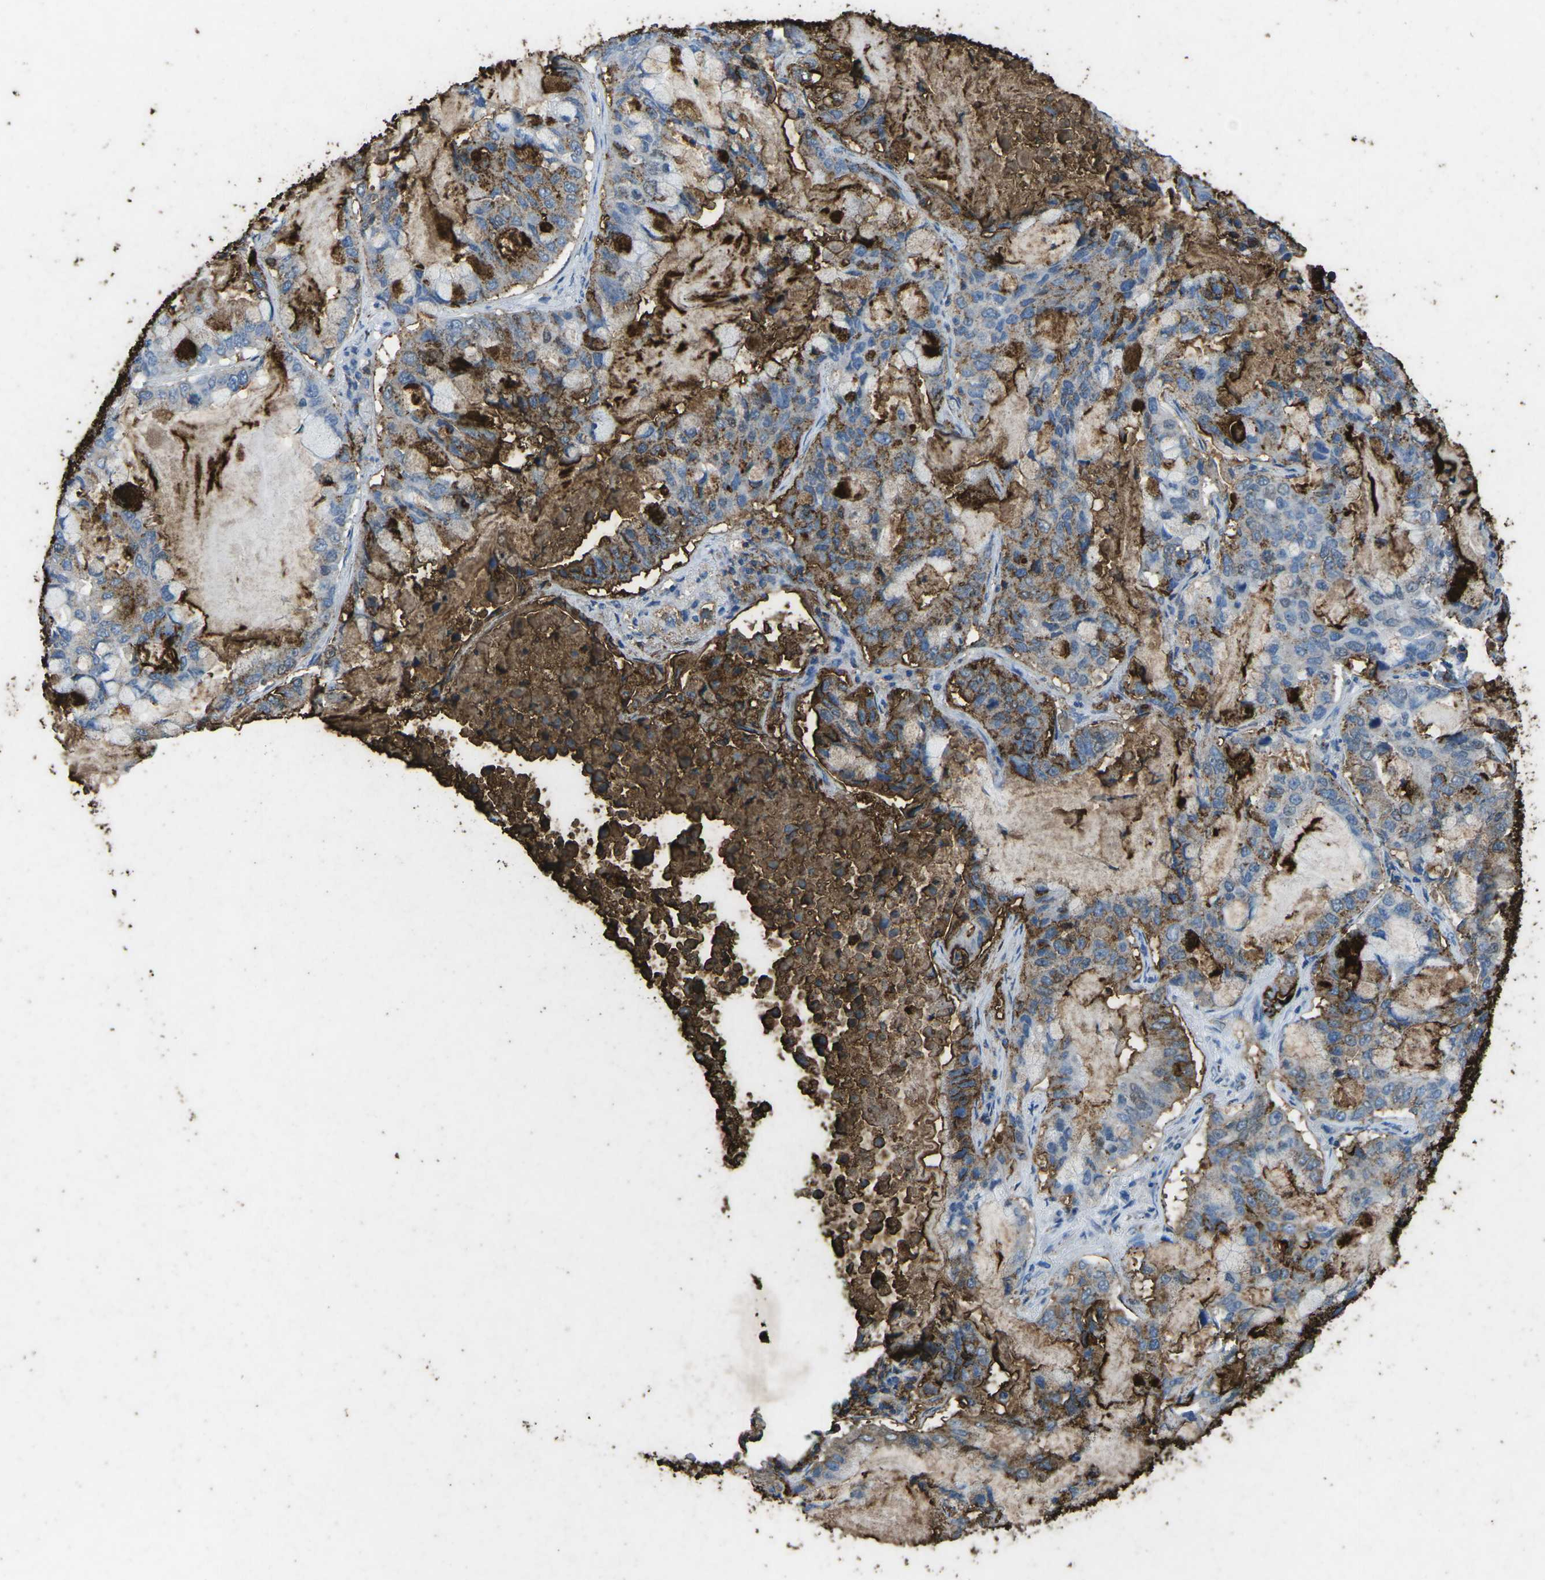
{"staining": {"intensity": "moderate", "quantity": "<25%", "location": "cytoplasmic/membranous"}, "tissue": "lung cancer", "cell_type": "Tumor cells", "image_type": "cancer", "snomed": [{"axis": "morphology", "description": "Adenocarcinoma, NOS"}, {"axis": "topography", "description": "Lung"}], "caption": "A brown stain shows moderate cytoplasmic/membranous staining of a protein in lung adenocarcinoma tumor cells.", "gene": "CTAGE1", "patient": {"sex": "male", "age": 64}}